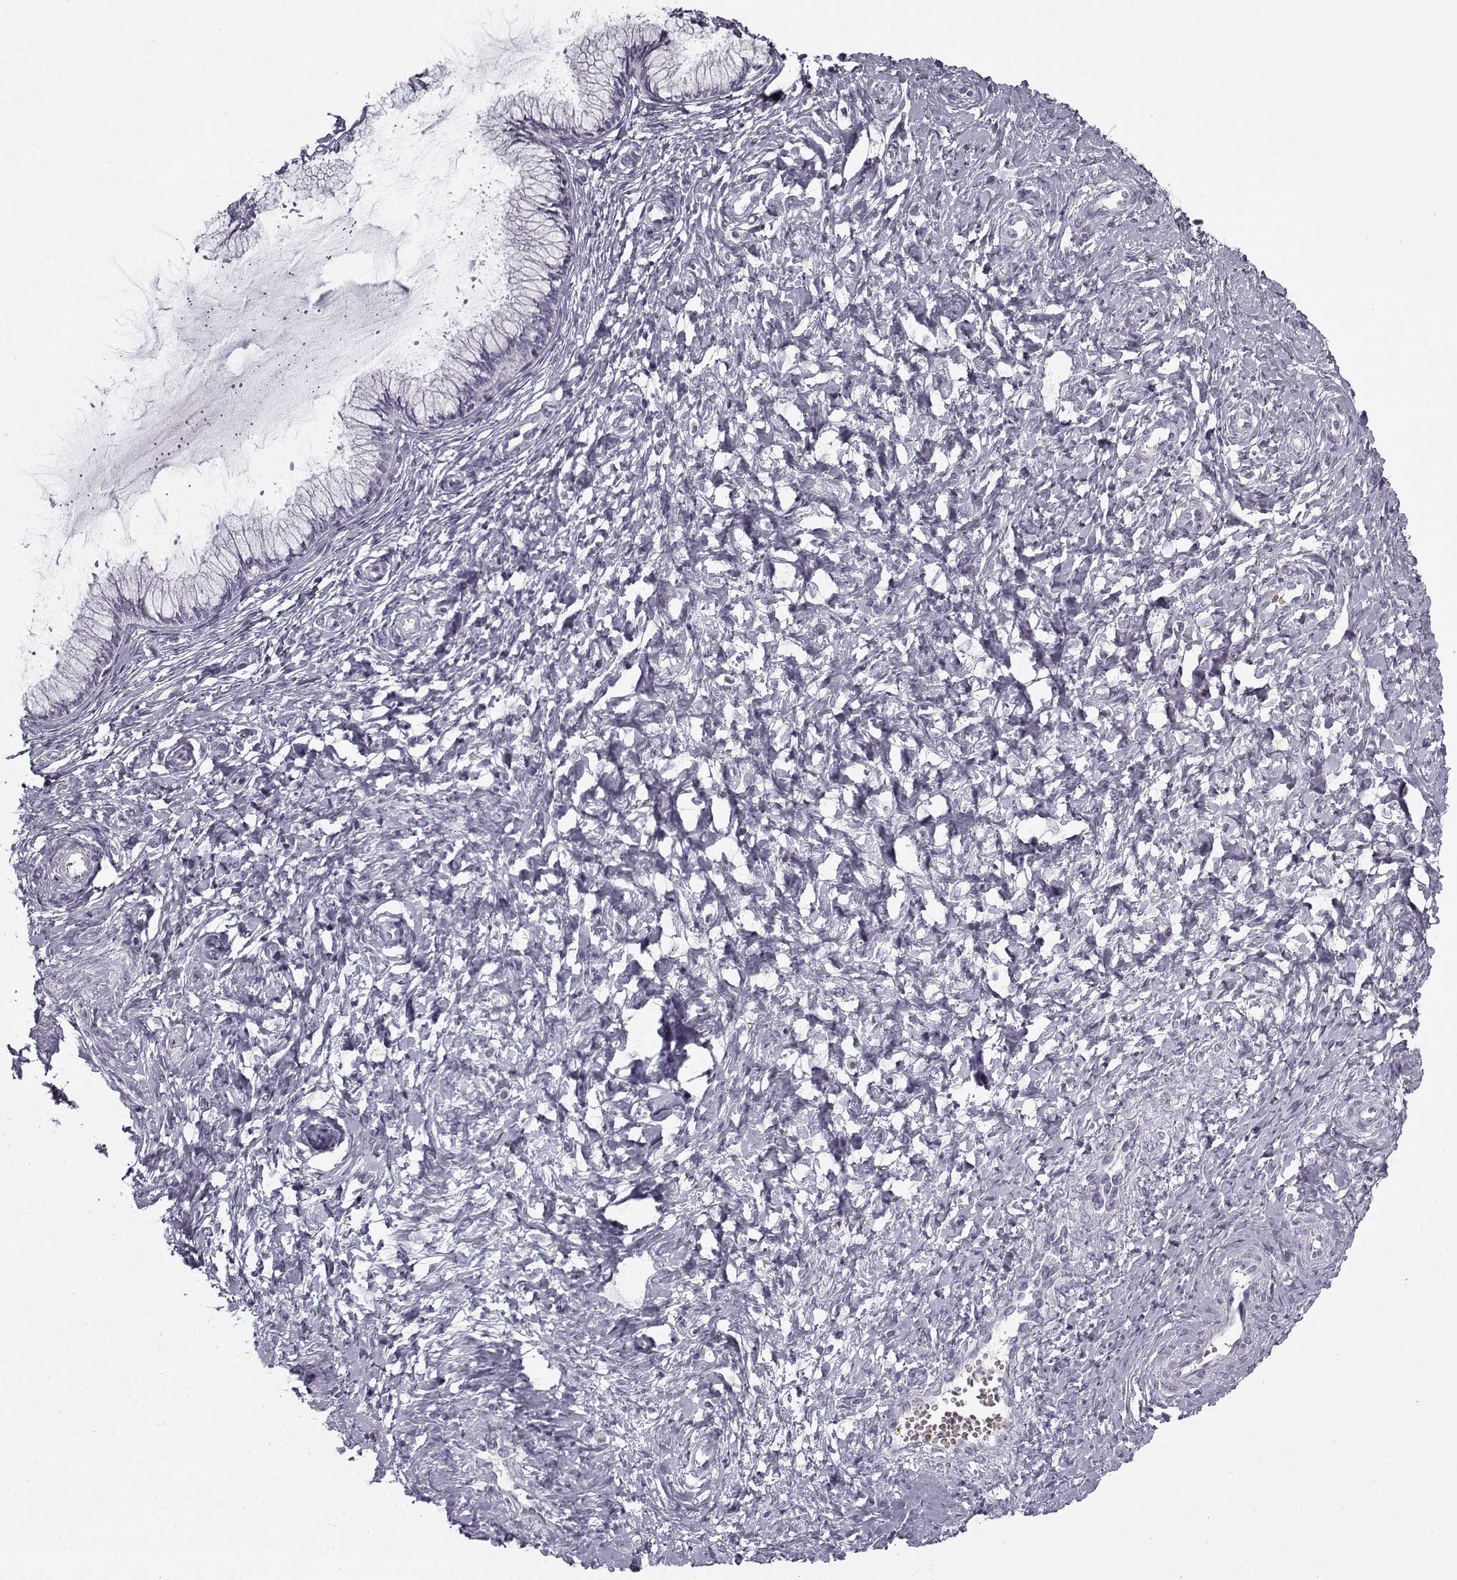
{"staining": {"intensity": "negative", "quantity": "none", "location": "none"}, "tissue": "cervix", "cell_type": "Glandular cells", "image_type": "normal", "snomed": [{"axis": "morphology", "description": "Normal tissue, NOS"}, {"axis": "topography", "description": "Cervix"}], "caption": "This is a photomicrograph of immunohistochemistry (IHC) staining of benign cervix, which shows no staining in glandular cells.", "gene": "SNCA", "patient": {"sex": "female", "age": 37}}